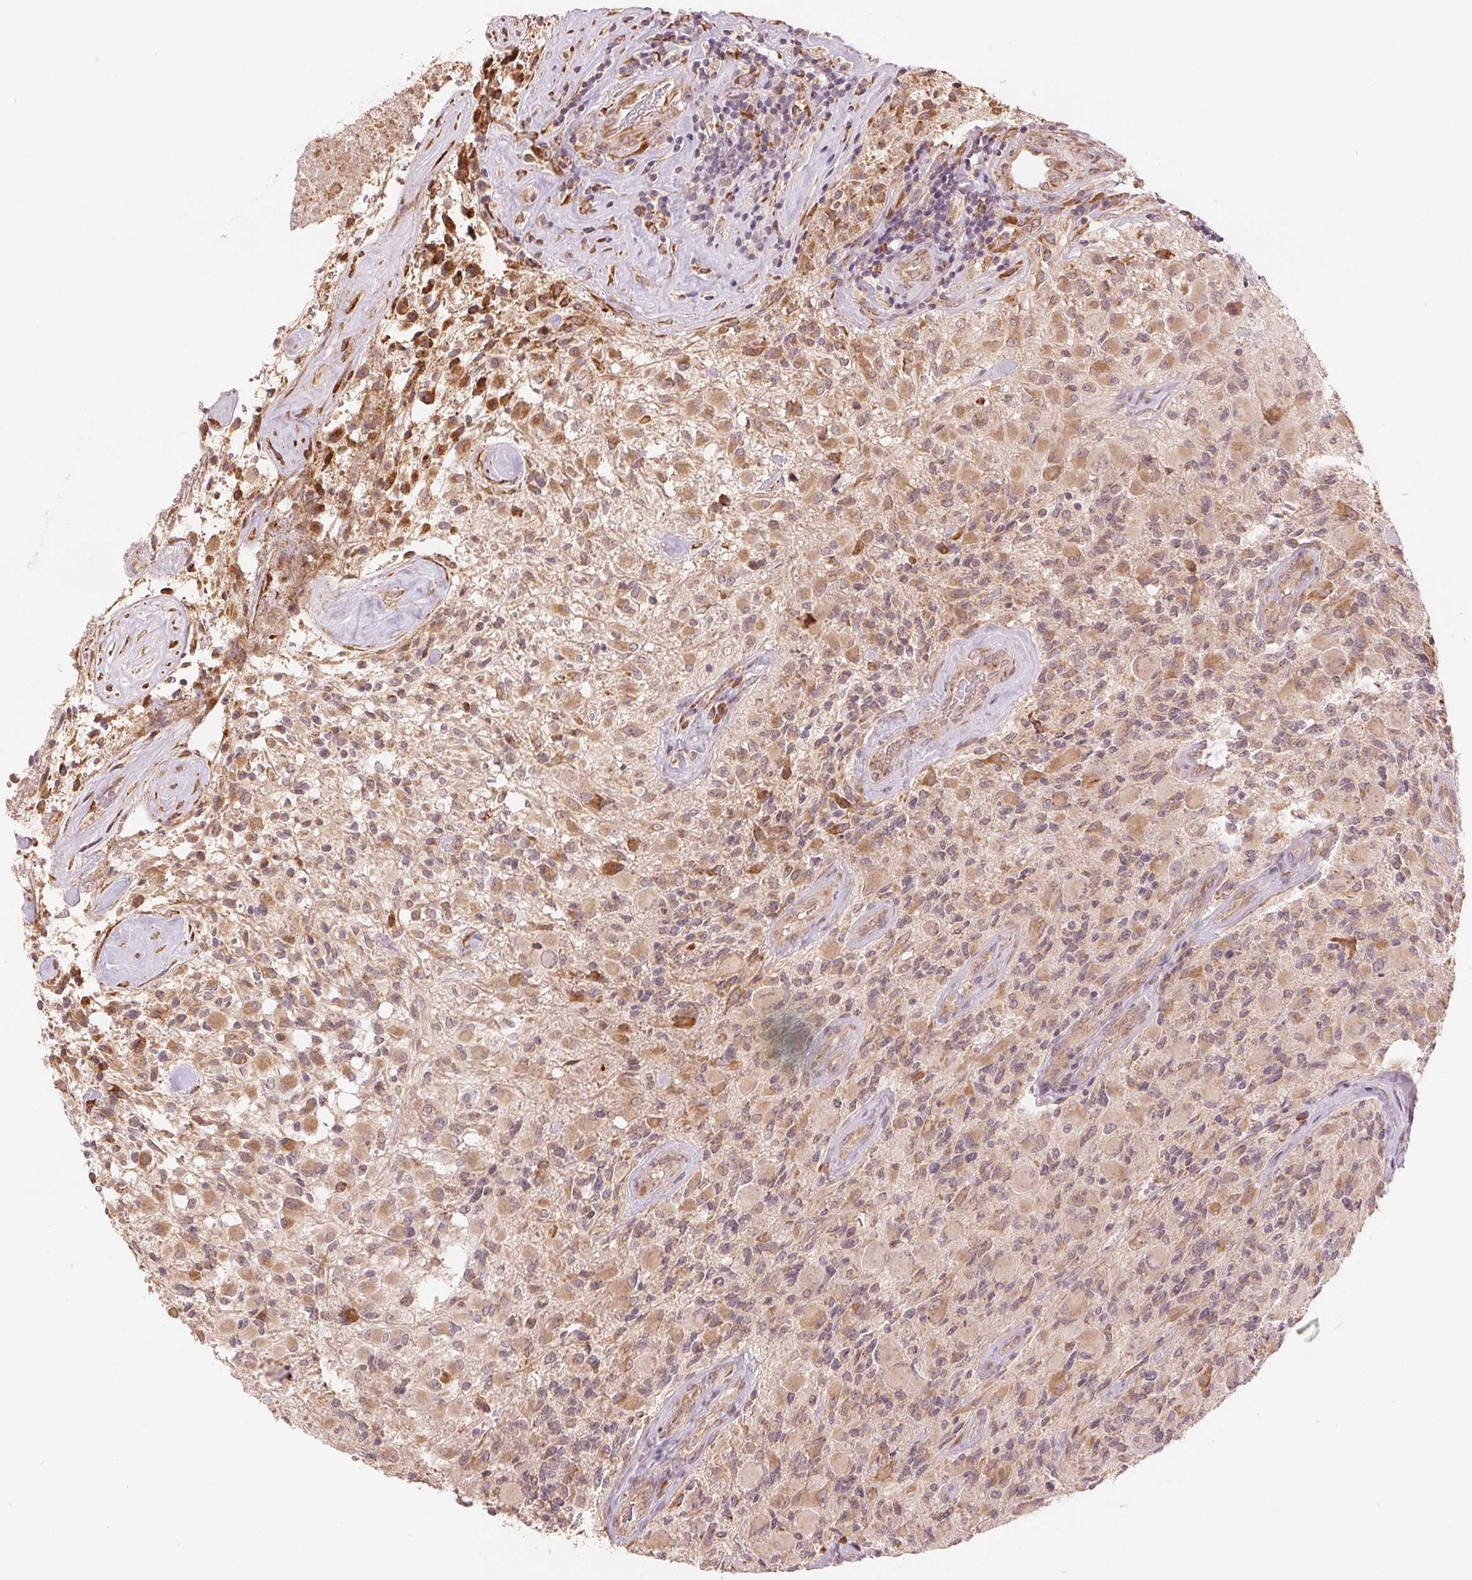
{"staining": {"intensity": "moderate", "quantity": ">75%", "location": "cytoplasmic/membranous"}, "tissue": "glioma", "cell_type": "Tumor cells", "image_type": "cancer", "snomed": [{"axis": "morphology", "description": "Glioma, malignant, High grade"}, {"axis": "topography", "description": "Brain"}], "caption": "Brown immunohistochemical staining in glioma shows moderate cytoplasmic/membranous staining in approximately >75% of tumor cells.", "gene": "SLC20A1", "patient": {"sex": "female", "age": 65}}